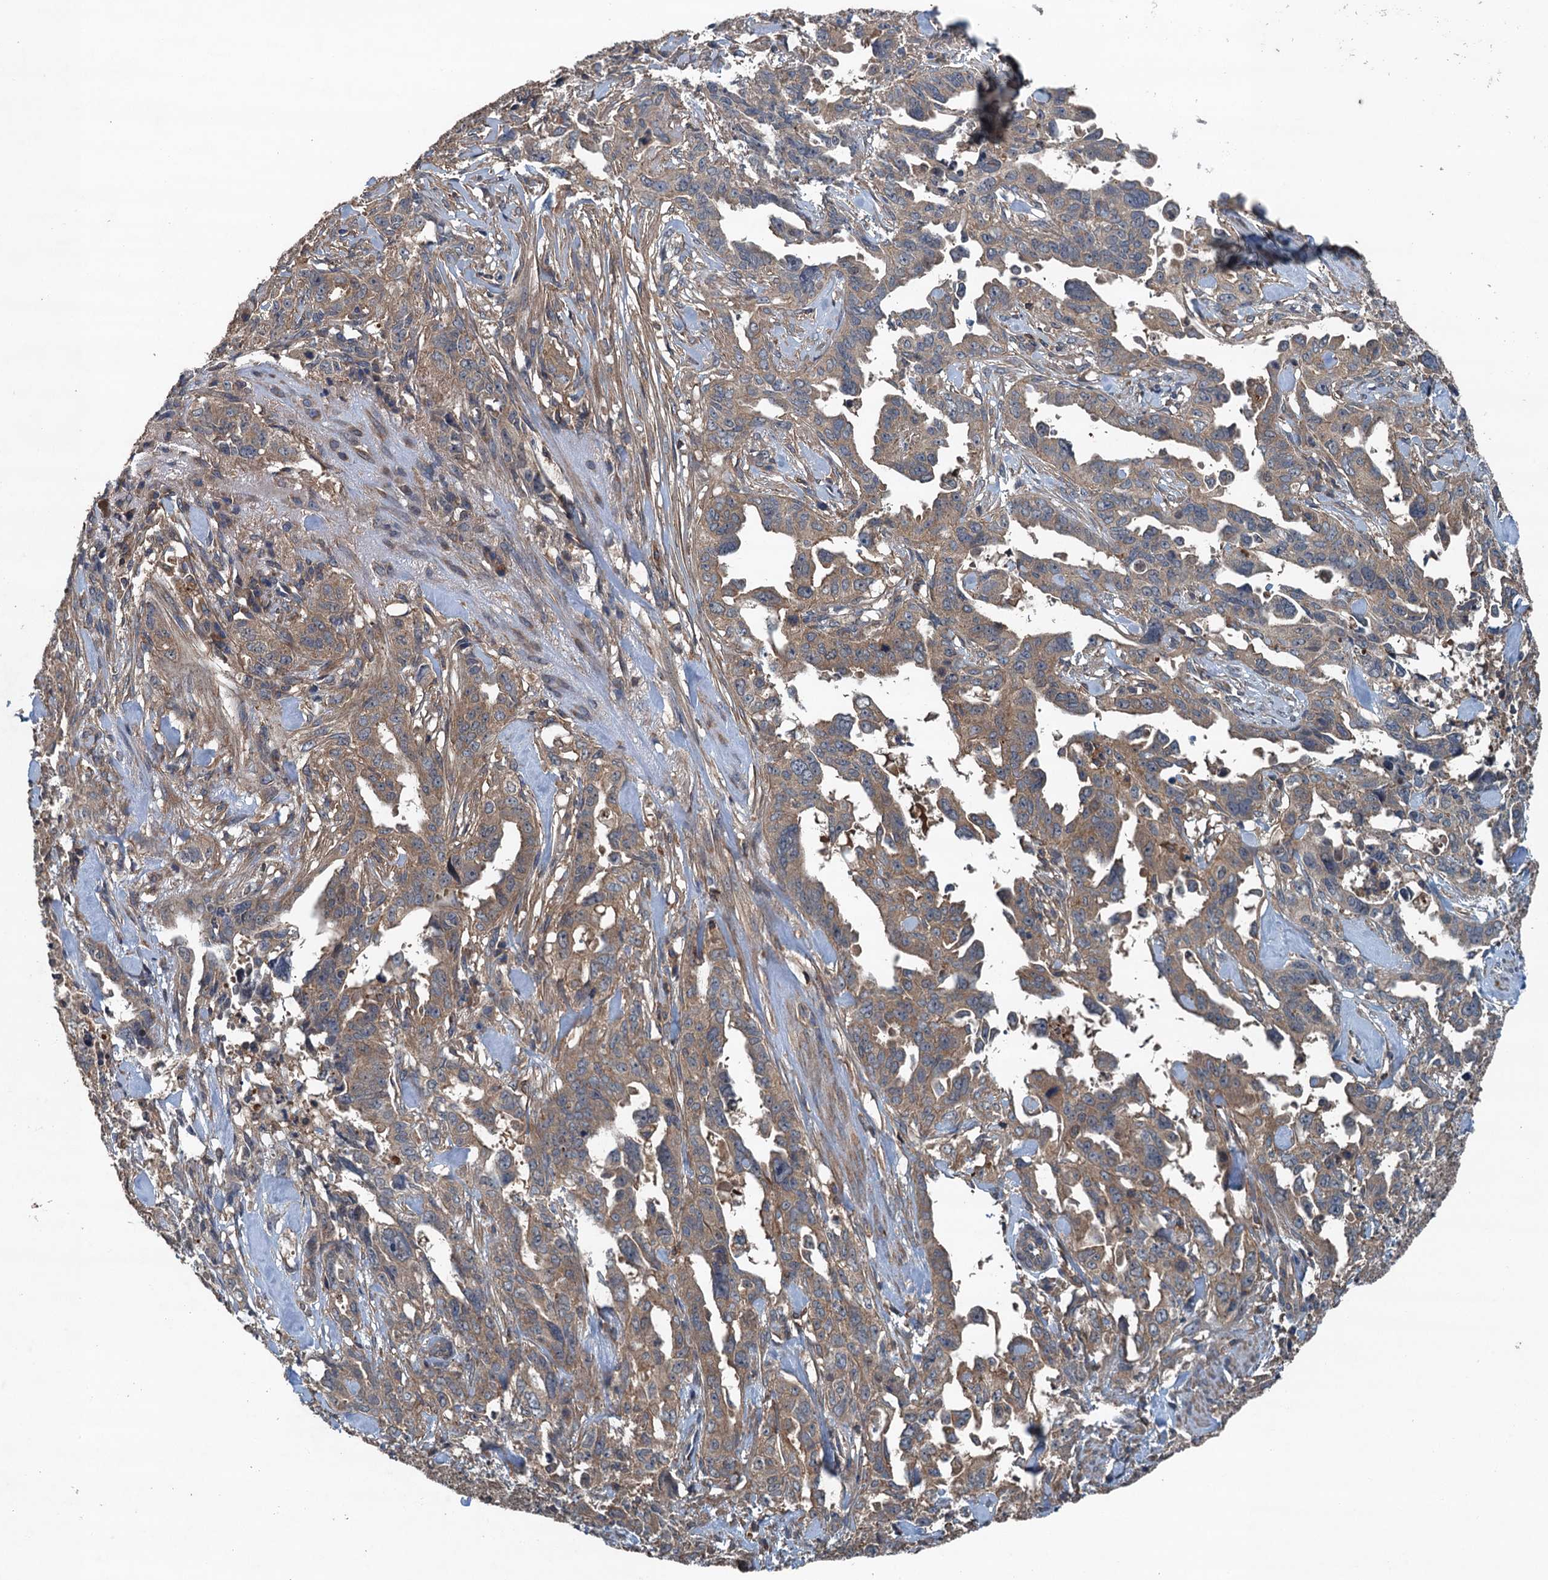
{"staining": {"intensity": "weak", "quantity": ">75%", "location": "cytoplasmic/membranous"}, "tissue": "endometrial cancer", "cell_type": "Tumor cells", "image_type": "cancer", "snomed": [{"axis": "morphology", "description": "Adenocarcinoma, NOS"}, {"axis": "topography", "description": "Endometrium"}], "caption": "Endometrial adenocarcinoma stained with IHC exhibits weak cytoplasmic/membranous staining in approximately >75% of tumor cells.", "gene": "BORCS5", "patient": {"sex": "female", "age": 65}}